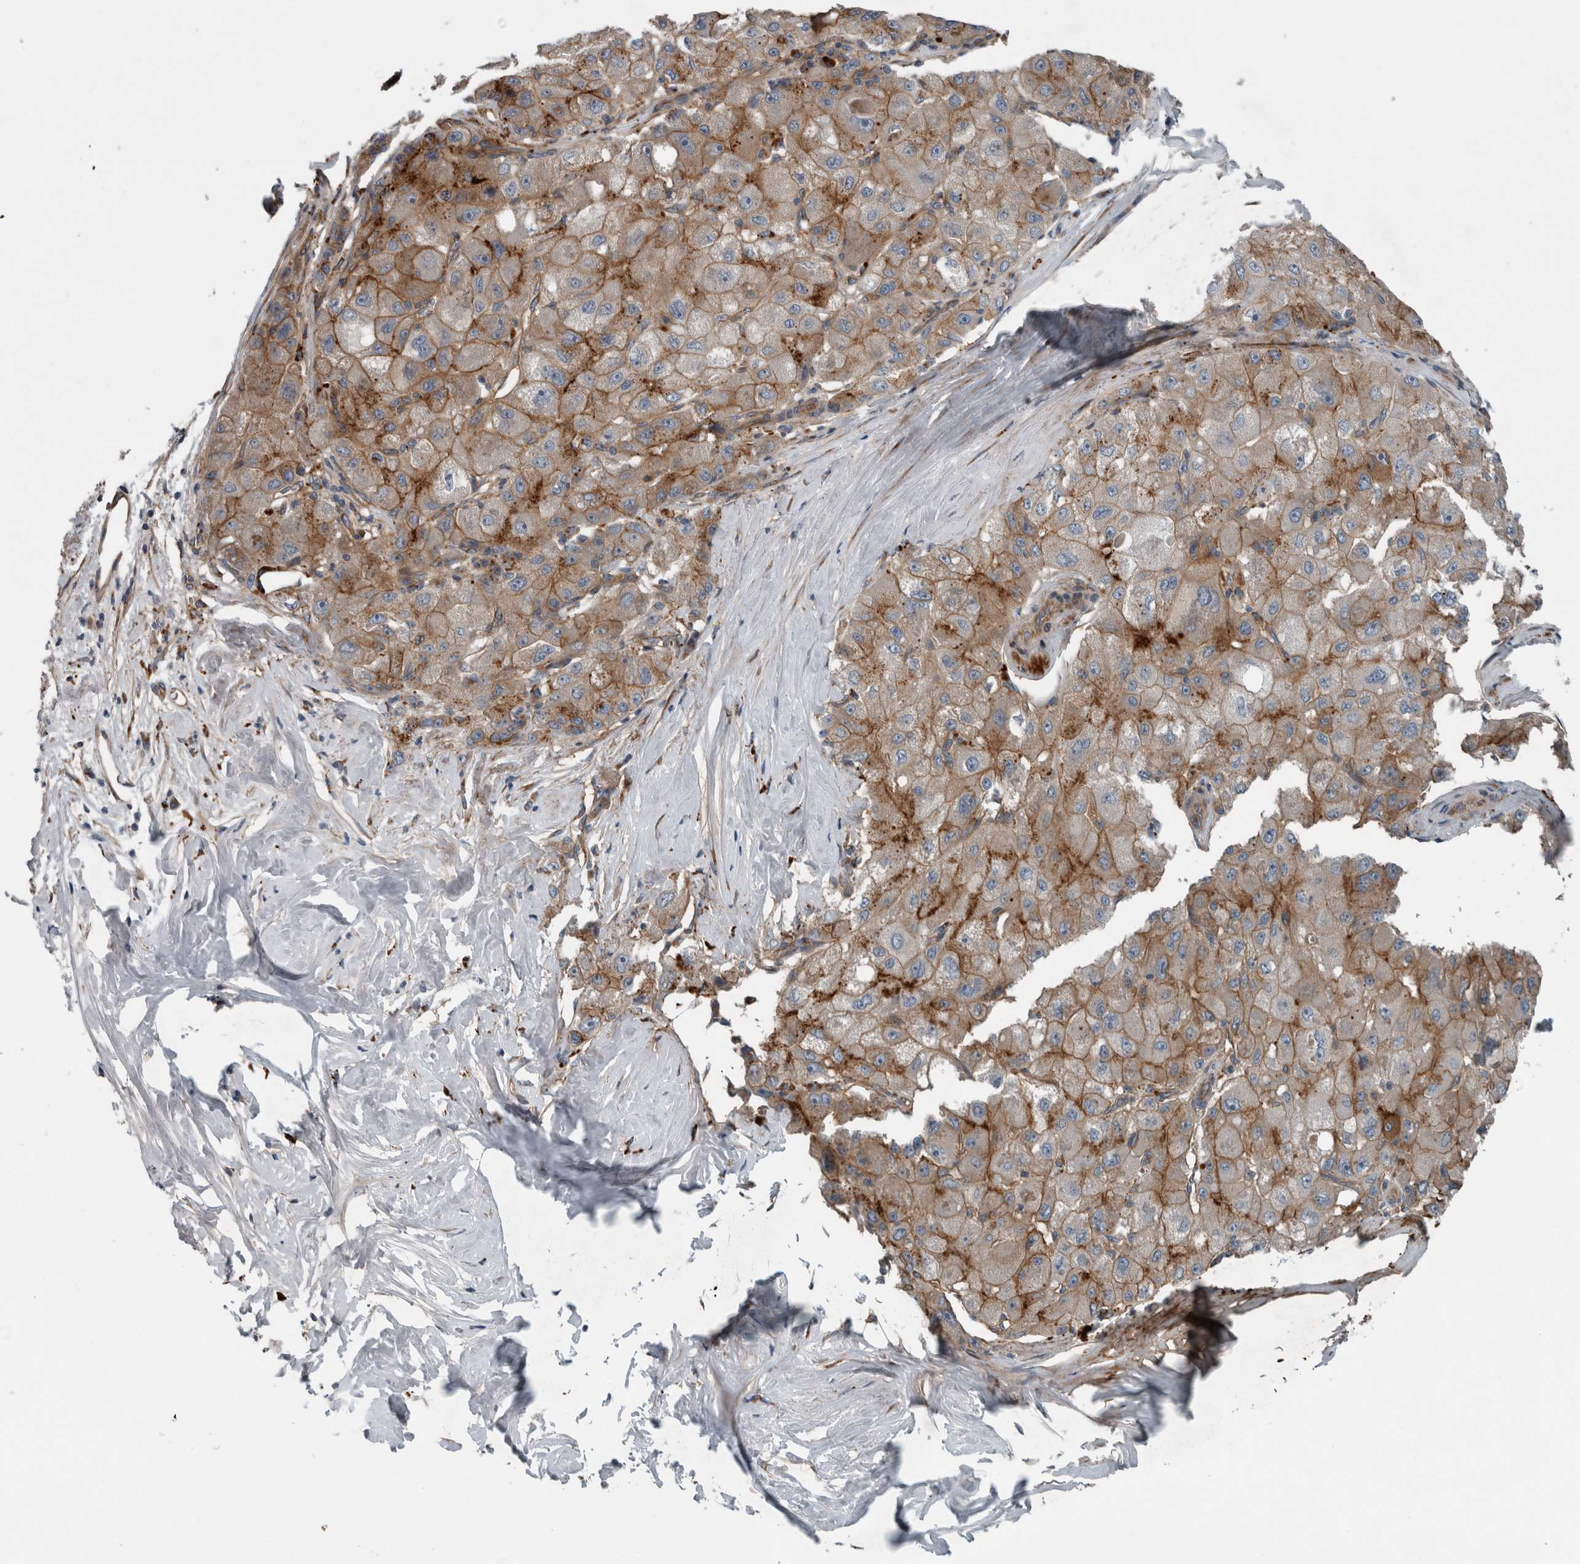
{"staining": {"intensity": "strong", "quantity": "<25%", "location": "cytoplasmic/membranous"}, "tissue": "liver cancer", "cell_type": "Tumor cells", "image_type": "cancer", "snomed": [{"axis": "morphology", "description": "Carcinoma, Hepatocellular, NOS"}, {"axis": "topography", "description": "Liver"}], "caption": "This micrograph shows liver hepatocellular carcinoma stained with immunohistochemistry (IHC) to label a protein in brown. The cytoplasmic/membranous of tumor cells show strong positivity for the protein. Nuclei are counter-stained blue.", "gene": "GLT8D2", "patient": {"sex": "male", "age": 80}}